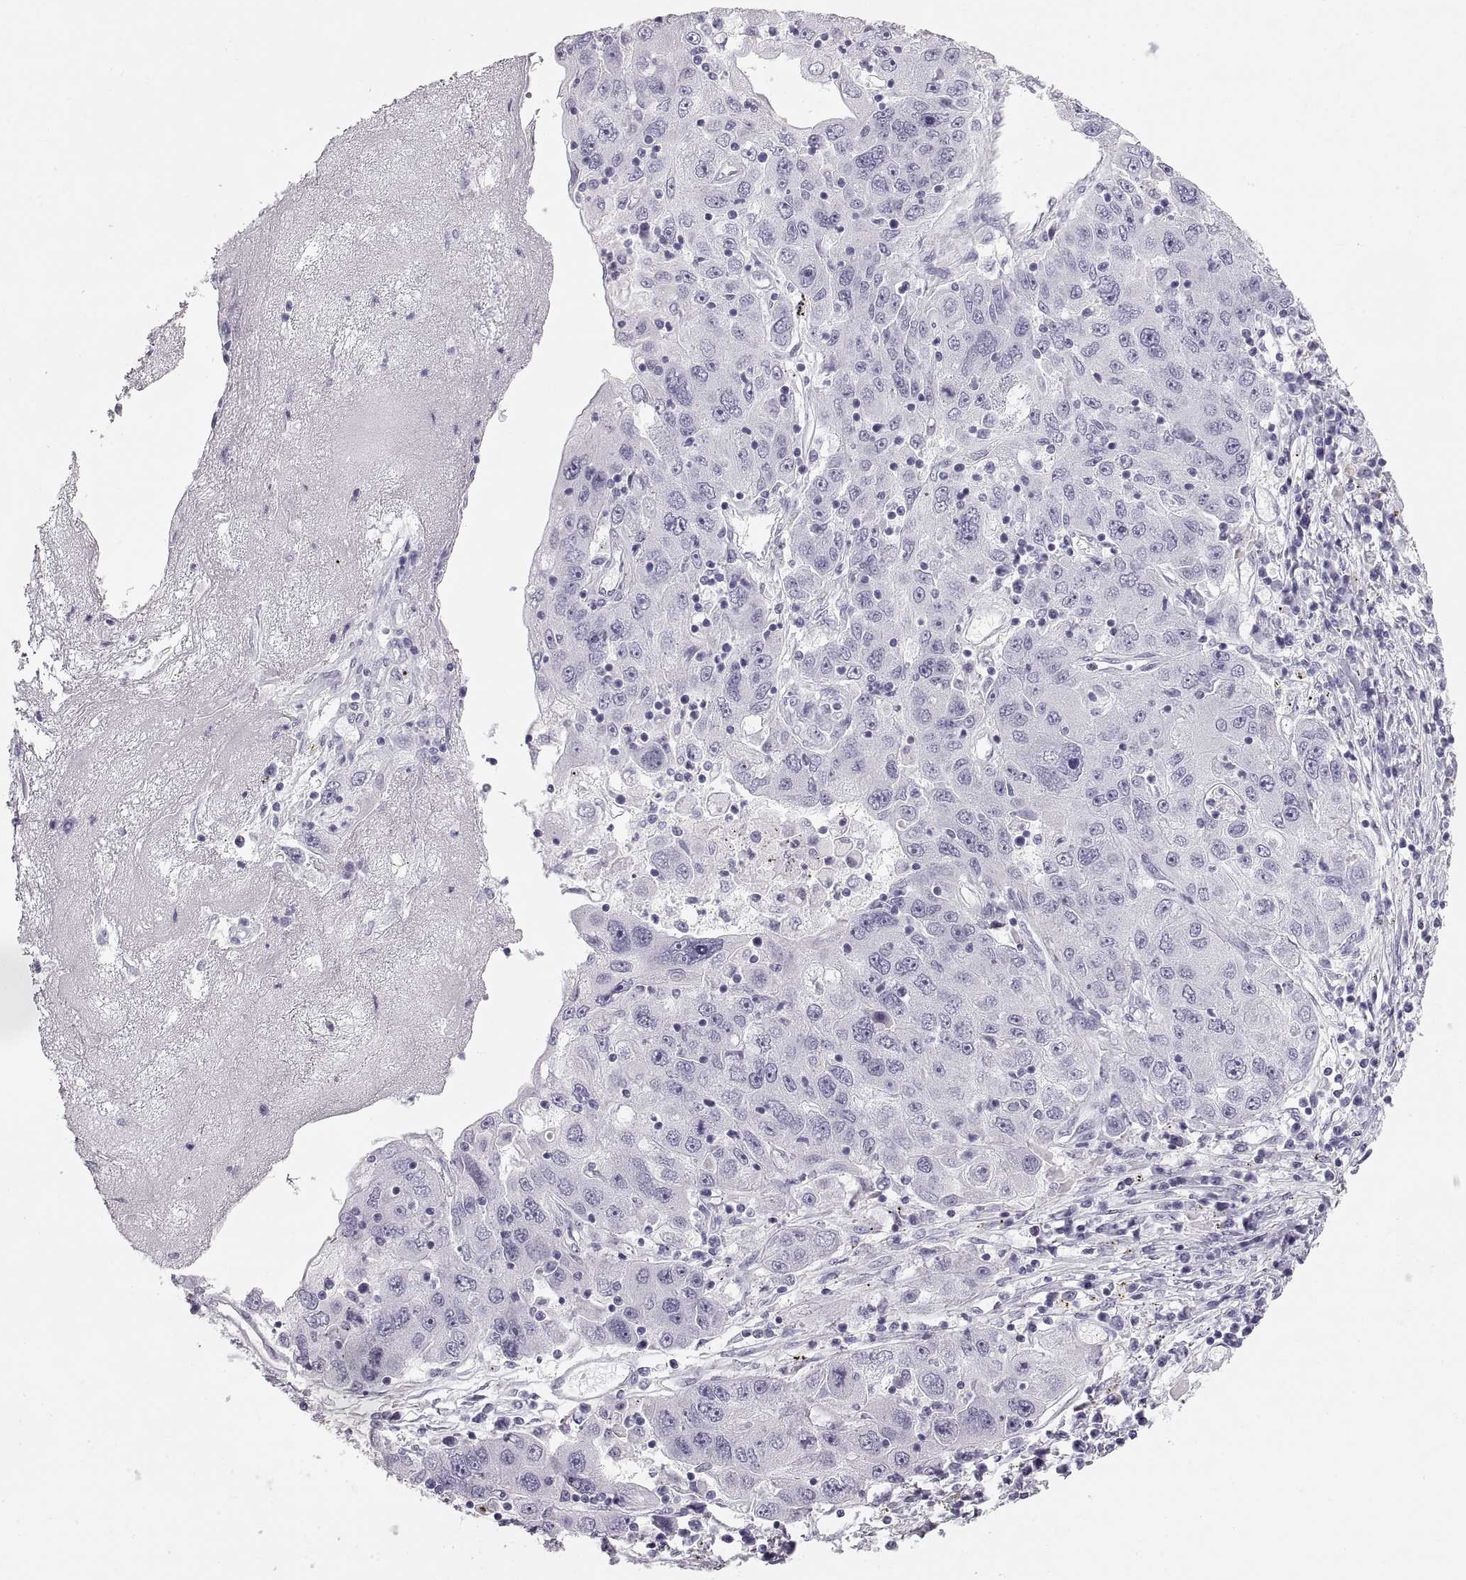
{"staining": {"intensity": "negative", "quantity": "none", "location": "none"}, "tissue": "stomach cancer", "cell_type": "Tumor cells", "image_type": "cancer", "snomed": [{"axis": "morphology", "description": "Adenocarcinoma, NOS"}, {"axis": "topography", "description": "Stomach"}], "caption": "Immunohistochemical staining of human stomach cancer (adenocarcinoma) demonstrates no significant expression in tumor cells. (Brightfield microscopy of DAB (3,3'-diaminobenzidine) immunohistochemistry (IHC) at high magnification).", "gene": "CRYAA", "patient": {"sex": "male", "age": 56}}